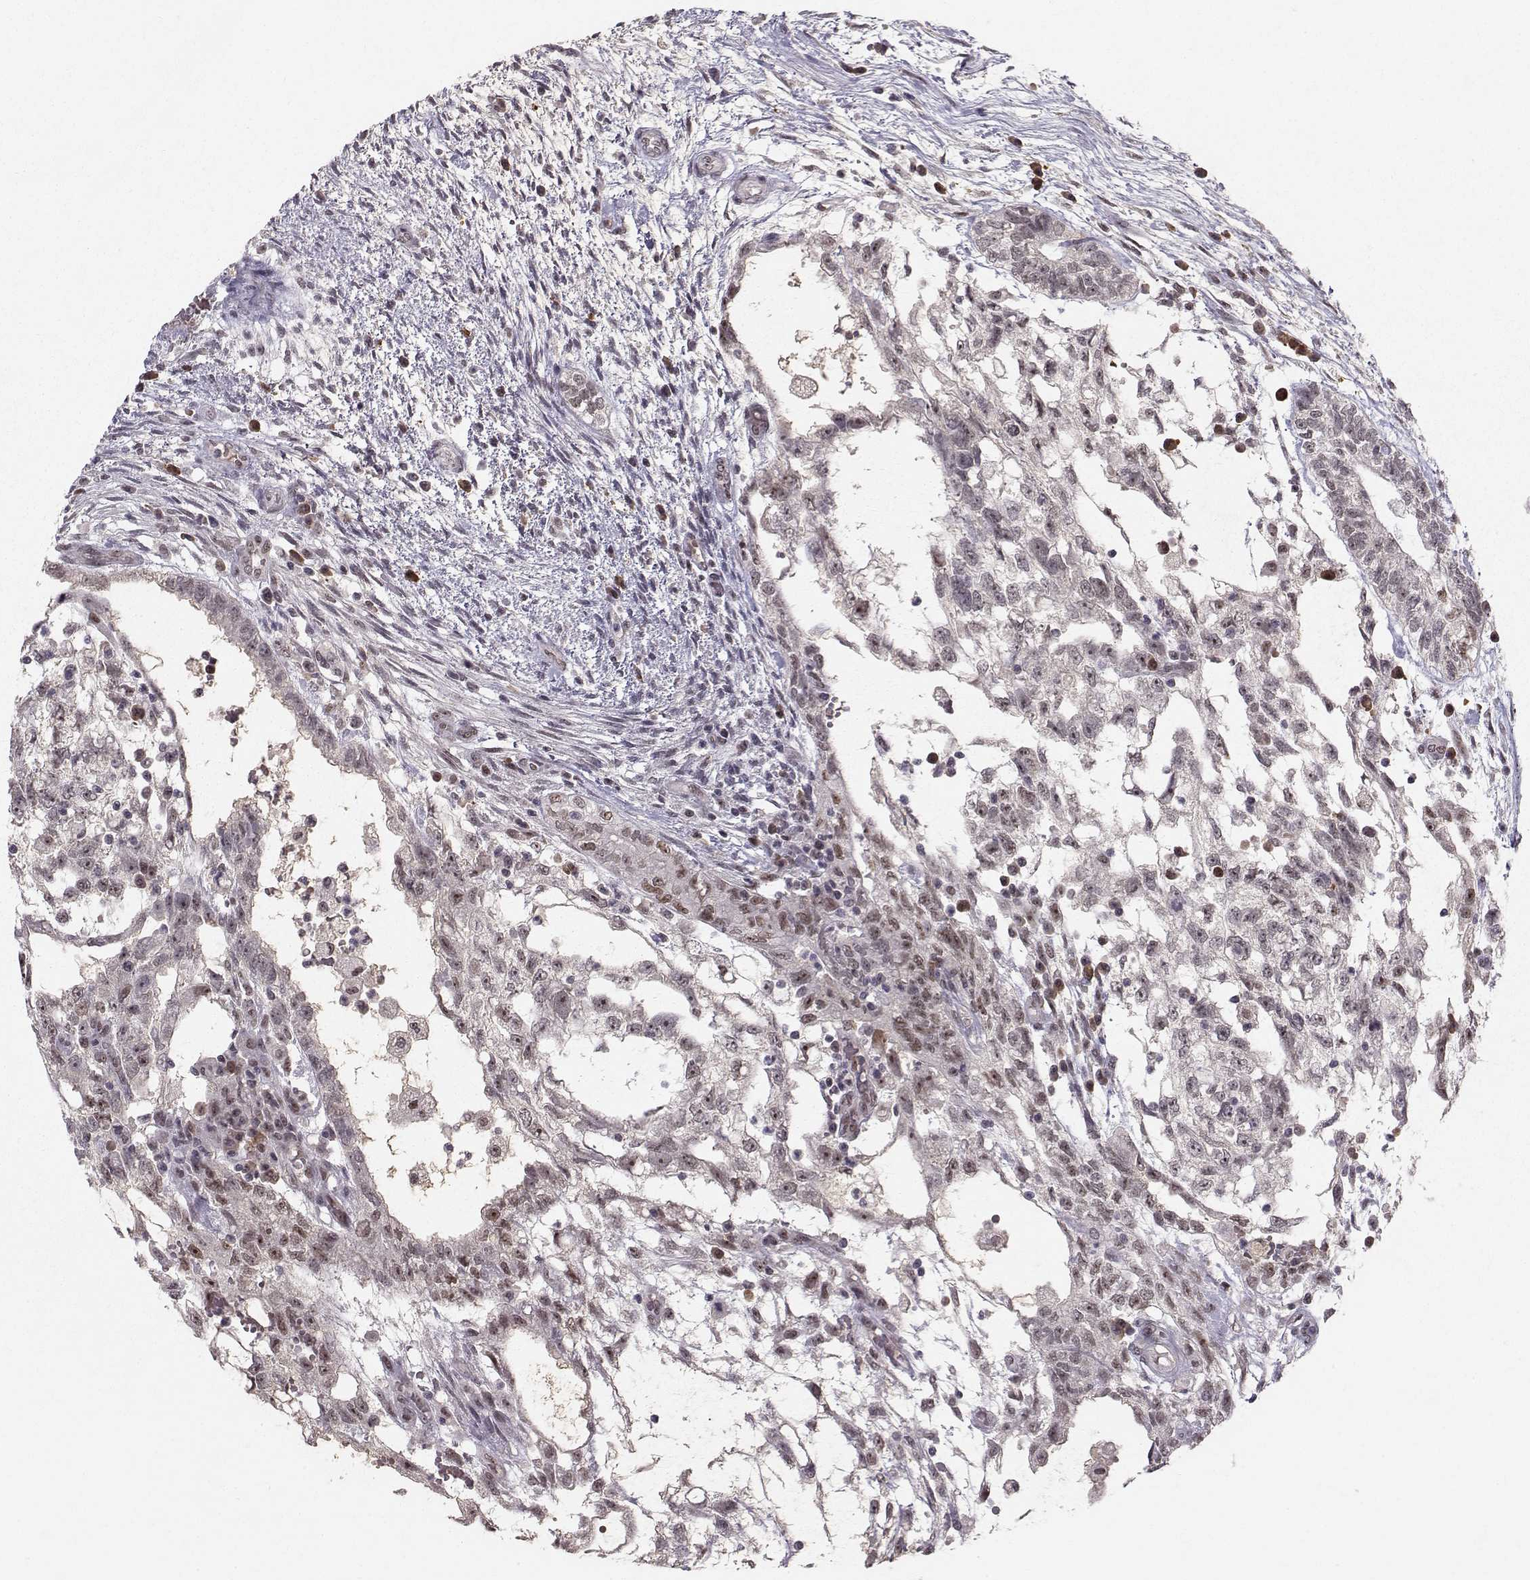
{"staining": {"intensity": "weak", "quantity": "25%-75%", "location": "nuclear"}, "tissue": "testis cancer", "cell_type": "Tumor cells", "image_type": "cancer", "snomed": [{"axis": "morphology", "description": "Normal tissue, NOS"}, {"axis": "morphology", "description": "Carcinoma, Embryonal, NOS"}, {"axis": "topography", "description": "Testis"}, {"axis": "topography", "description": "Epididymis"}], "caption": "Approximately 25%-75% of tumor cells in human testis cancer (embryonal carcinoma) display weak nuclear protein positivity as visualized by brown immunohistochemical staining.", "gene": "RPP38", "patient": {"sex": "male", "age": 32}}